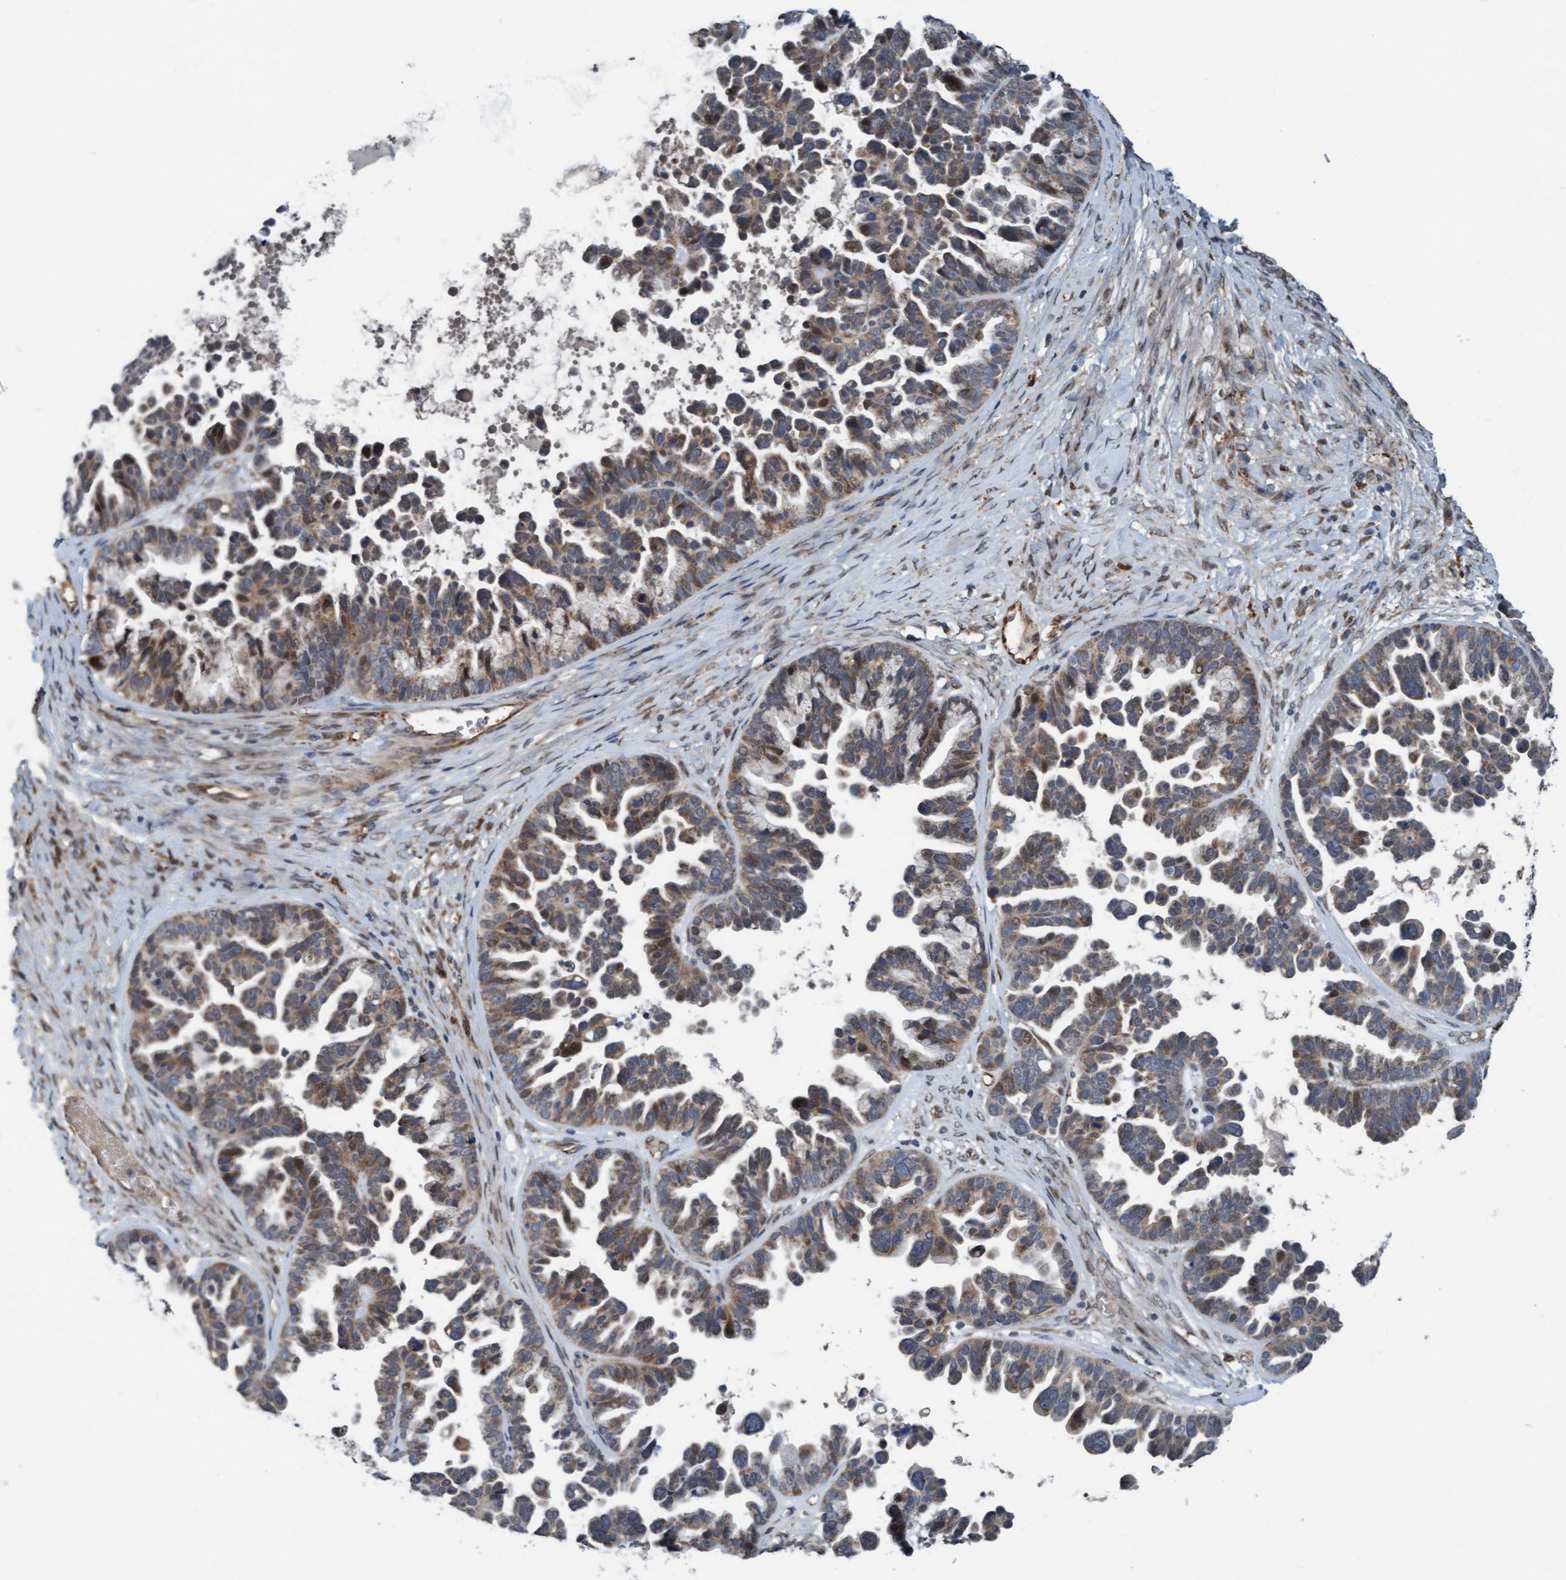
{"staining": {"intensity": "moderate", "quantity": ">75%", "location": "cytoplasmic/membranous"}, "tissue": "ovarian cancer", "cell_type": "Tumor cells", "image_type": "cancer", "snomed": [{"axis": "morphology", "description": "Cystadenocarcinoma, serous, NOS"}, {"axis": "topography", "description": "Ovary"}], "caption": "Brown immunohistochemical staining in ovarian cancer (serous cystadenocarcinoma) reveals moderate cytoplasmic/membranous staining in about >75% of tumor cells. (Brightfield microscopy of DAB IHC at high magnification).", "gene": "ZNF566", "patient": {"sex": "female", "age": 56}}